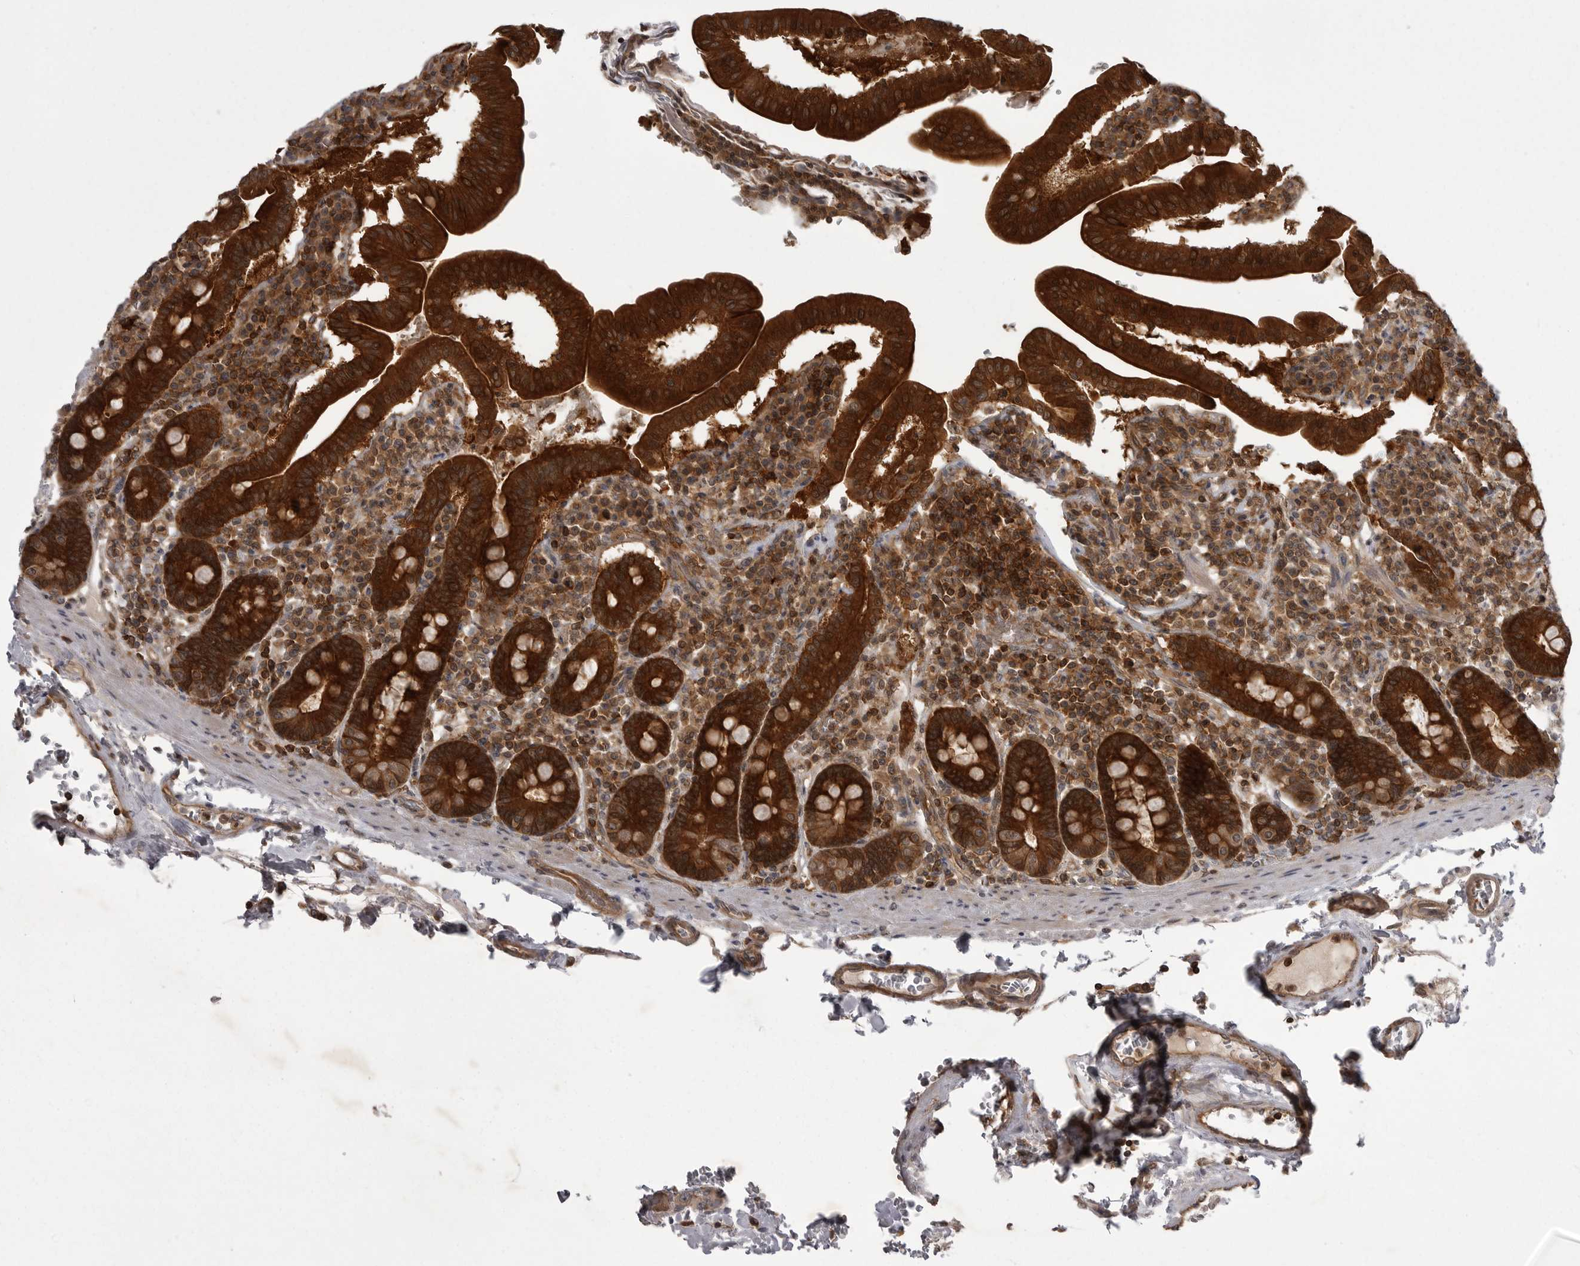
{"staining": {"intensity": "strong", "quantity": ">75%", "location": "cytoplasmic/membranous"}, "tissue": "duodenum", "cell_type": "Glandular cells", "image_type": "normal", "snomed": [{"axis": "morphology", "description": "Normal tissue, NOS"}, {"axis": "morphology", "description": "Adenocarcinoma, NOS"}, {"axis": "topography", "description": "Pancreas"}, {"axis": "topography", "description": "Duodenum"}], "caption": "Glandular cells show strong cytoplasmic/membranous positivity in about >75% of cells in benign duodenum.", "gene": "STK24", "patient": {"sex": "male", "age": 50}}